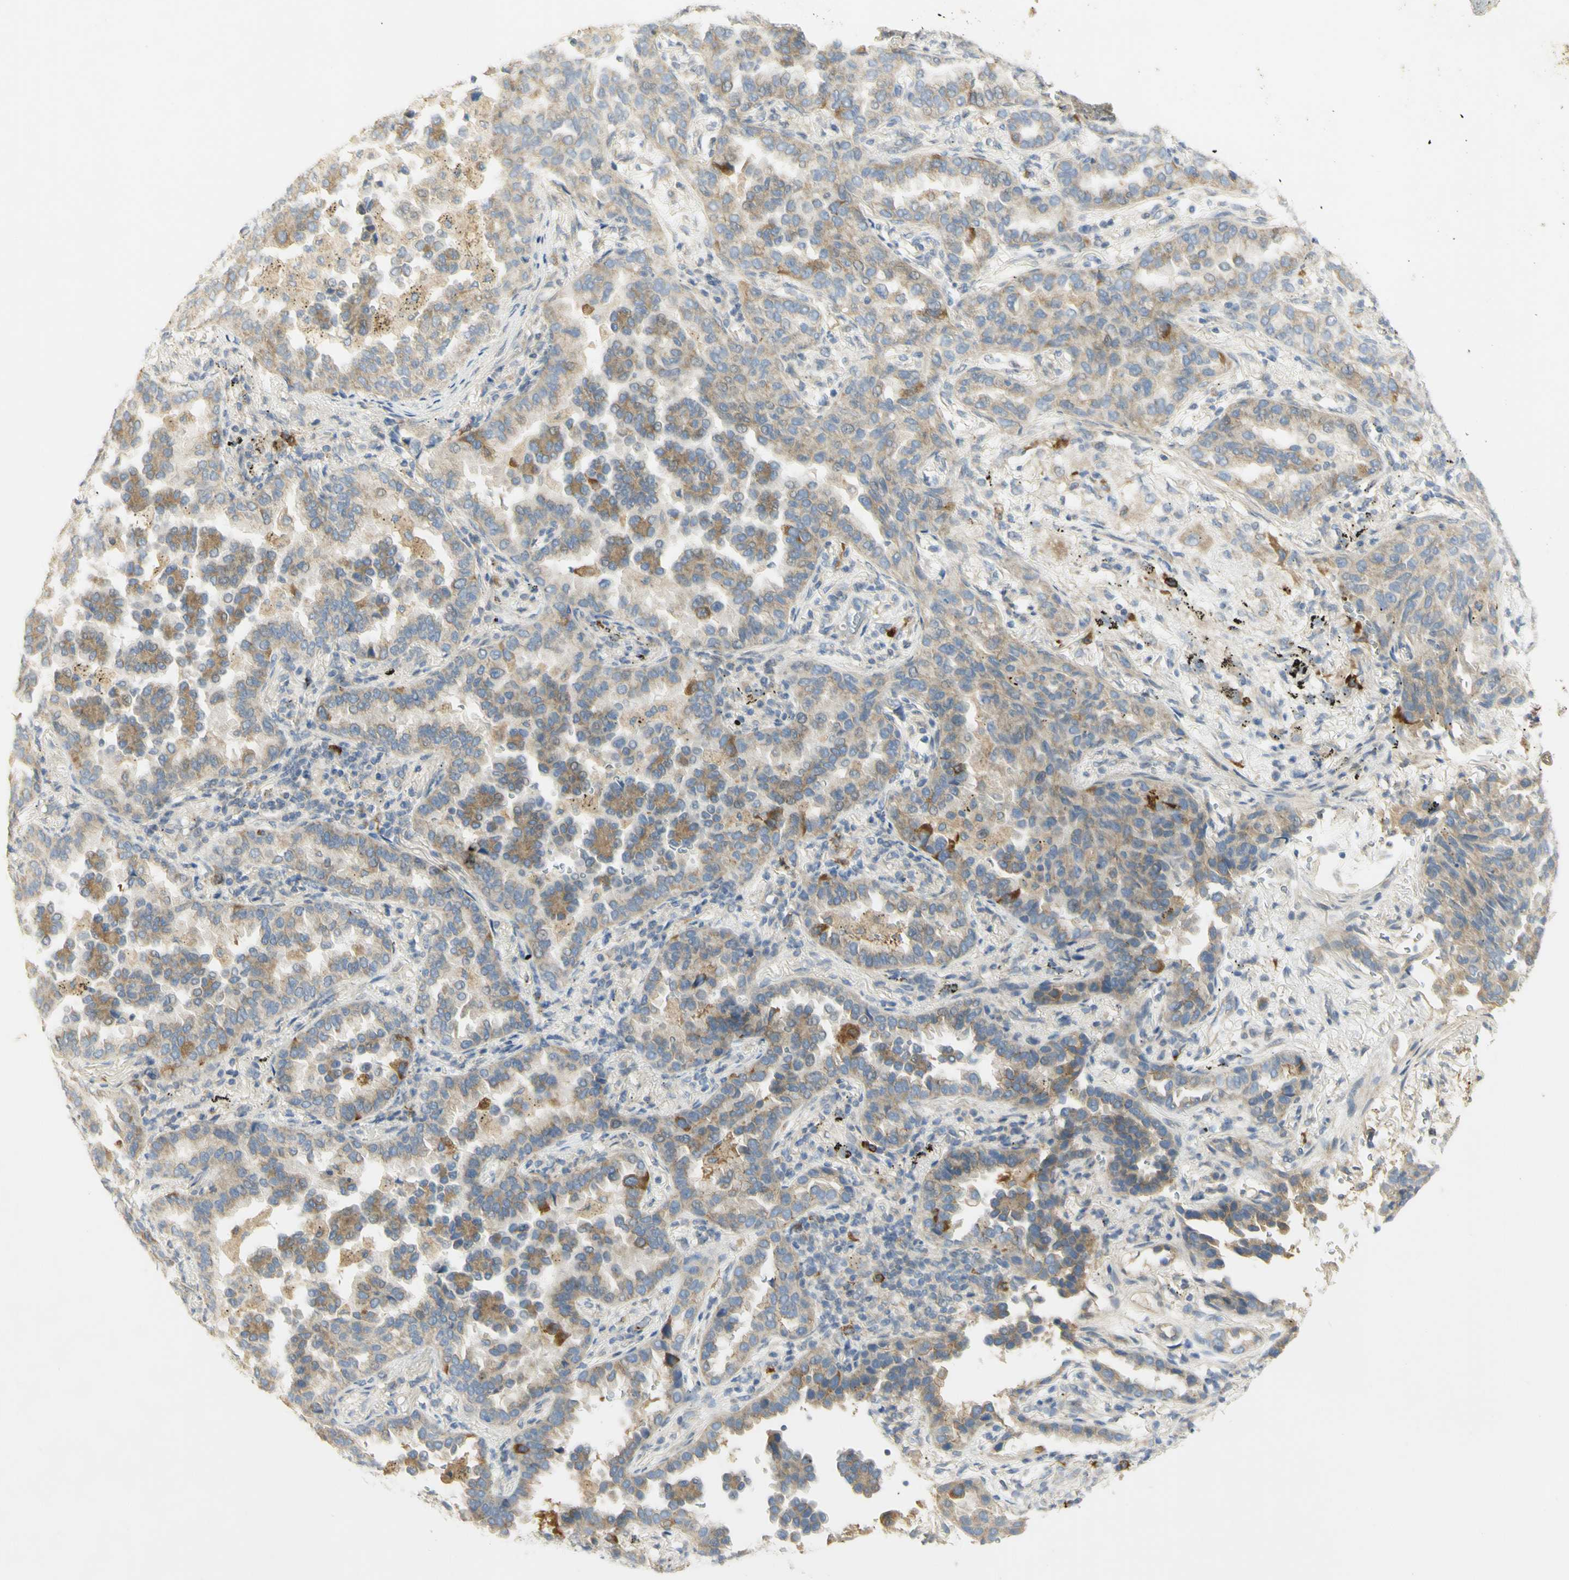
{"staining": {"intensity": "moderate", "quantity": ">75%", "location": "cytoplasmic/membranous"}, "tissue": "lung cancer", "cell_type": "Tumor cells", "image_type": "cancer", "snomed": [{"axis": "morphology", "description": "Normal tissue, NOS"}, {"axis": "morphology", "description": "Adenocarcinoma, NOS"}, {"axis": "topography", "description": "Lung"}], "caption": "Lung adenocarcinoma stained for a protein (brown) displays moderate cytoplasmic/membranous positive expression in approximately >75% of tumor cells.", "gene": "KIF11", "patient": {"sex": "male", "age": 59}}